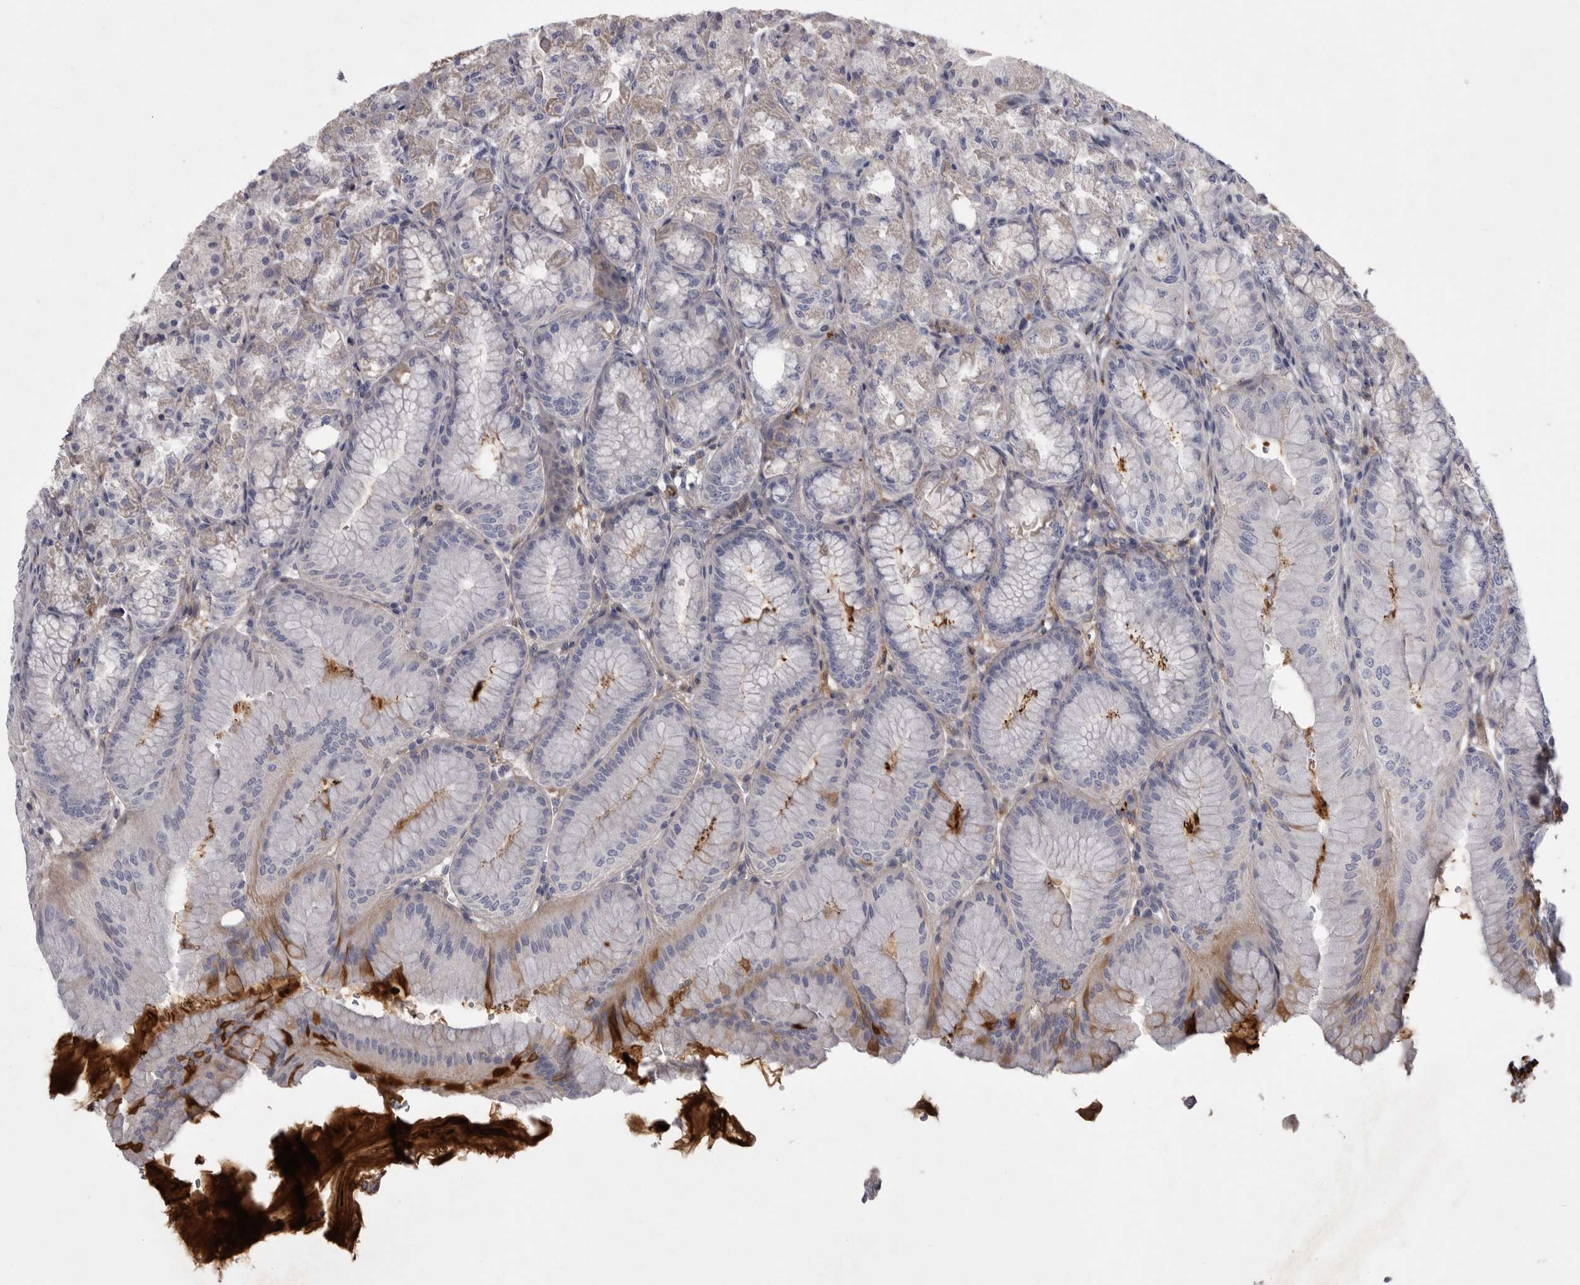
{"staining": {"intensity": "negative", "quantity": "none", "location": "none"}, "tissue": "stomach", "cell_type": "Glandular cells", "image_type": "normal", "snomed": [{"axis": "morphology", "description": "Normal tissue, NOS"}, {"axis": "topography", "description": "Stomach, lower"}], "caption": "Immunohistochemistry of normal human stomach reveals no staining in glandular cells. (Brightfield microscopy of DAB immunohistochemistry at high magnification).", "gene": "CRP", "patient": {"sex": "male", "age": 71}}